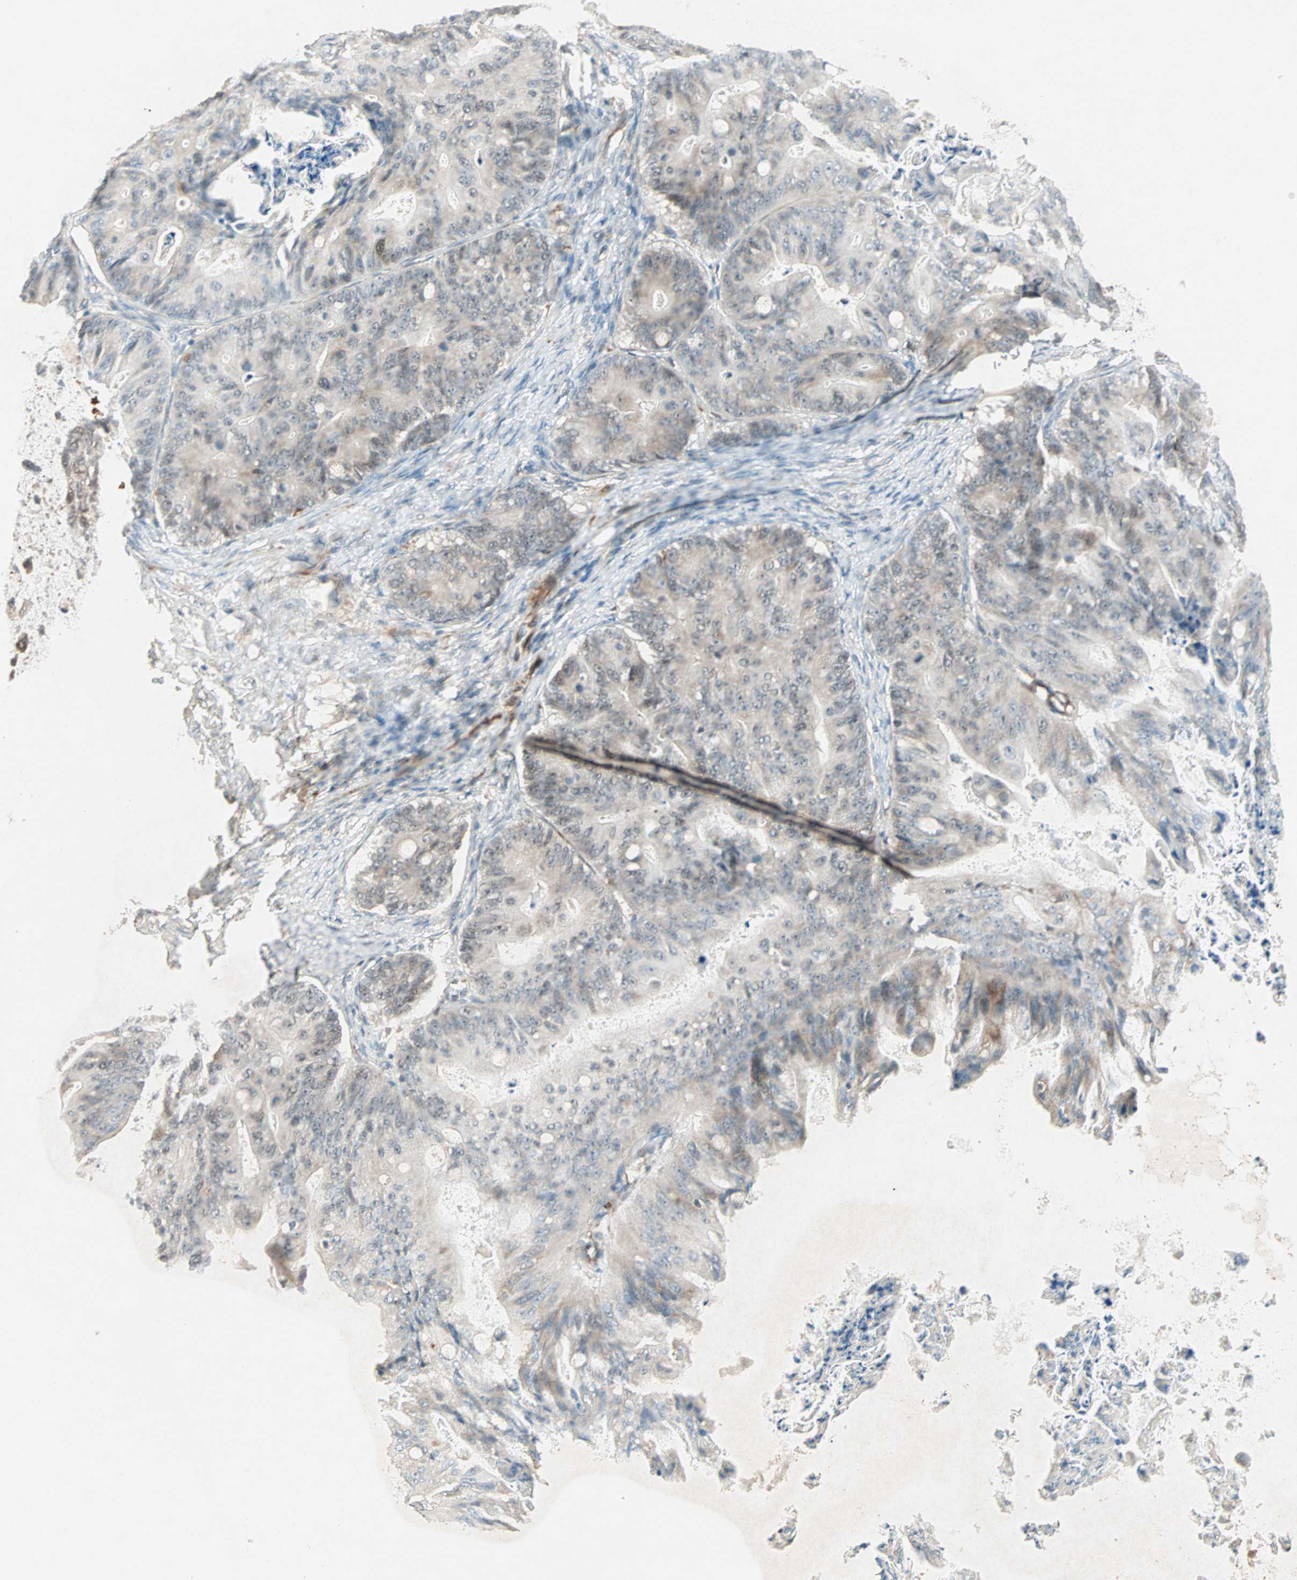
{"staining": {"intensity": "weak", "quantity": ">75%", "location": "cytoplasmic/membranous"}, "tissue": "ovarian cancer", "cell_type": "Tumor cells", "image_type": "cancer", "snomed": [{"axis": "morphology", "description": "Cystadenocarcinoma, mucinous, NOS"}, {"axis": "topography", "description": "Ovary"}], "caption": "This micrograph exhibits immunohistochemistry (IHC) staining of human ovarian cancer (mucinous cystadenocarcinoma), with low weak cytoplasmic/membranous expression in about >75% of tumor cells.", "gene": "ZNF37A", "patient": {"sex": "female", "age": 37}}